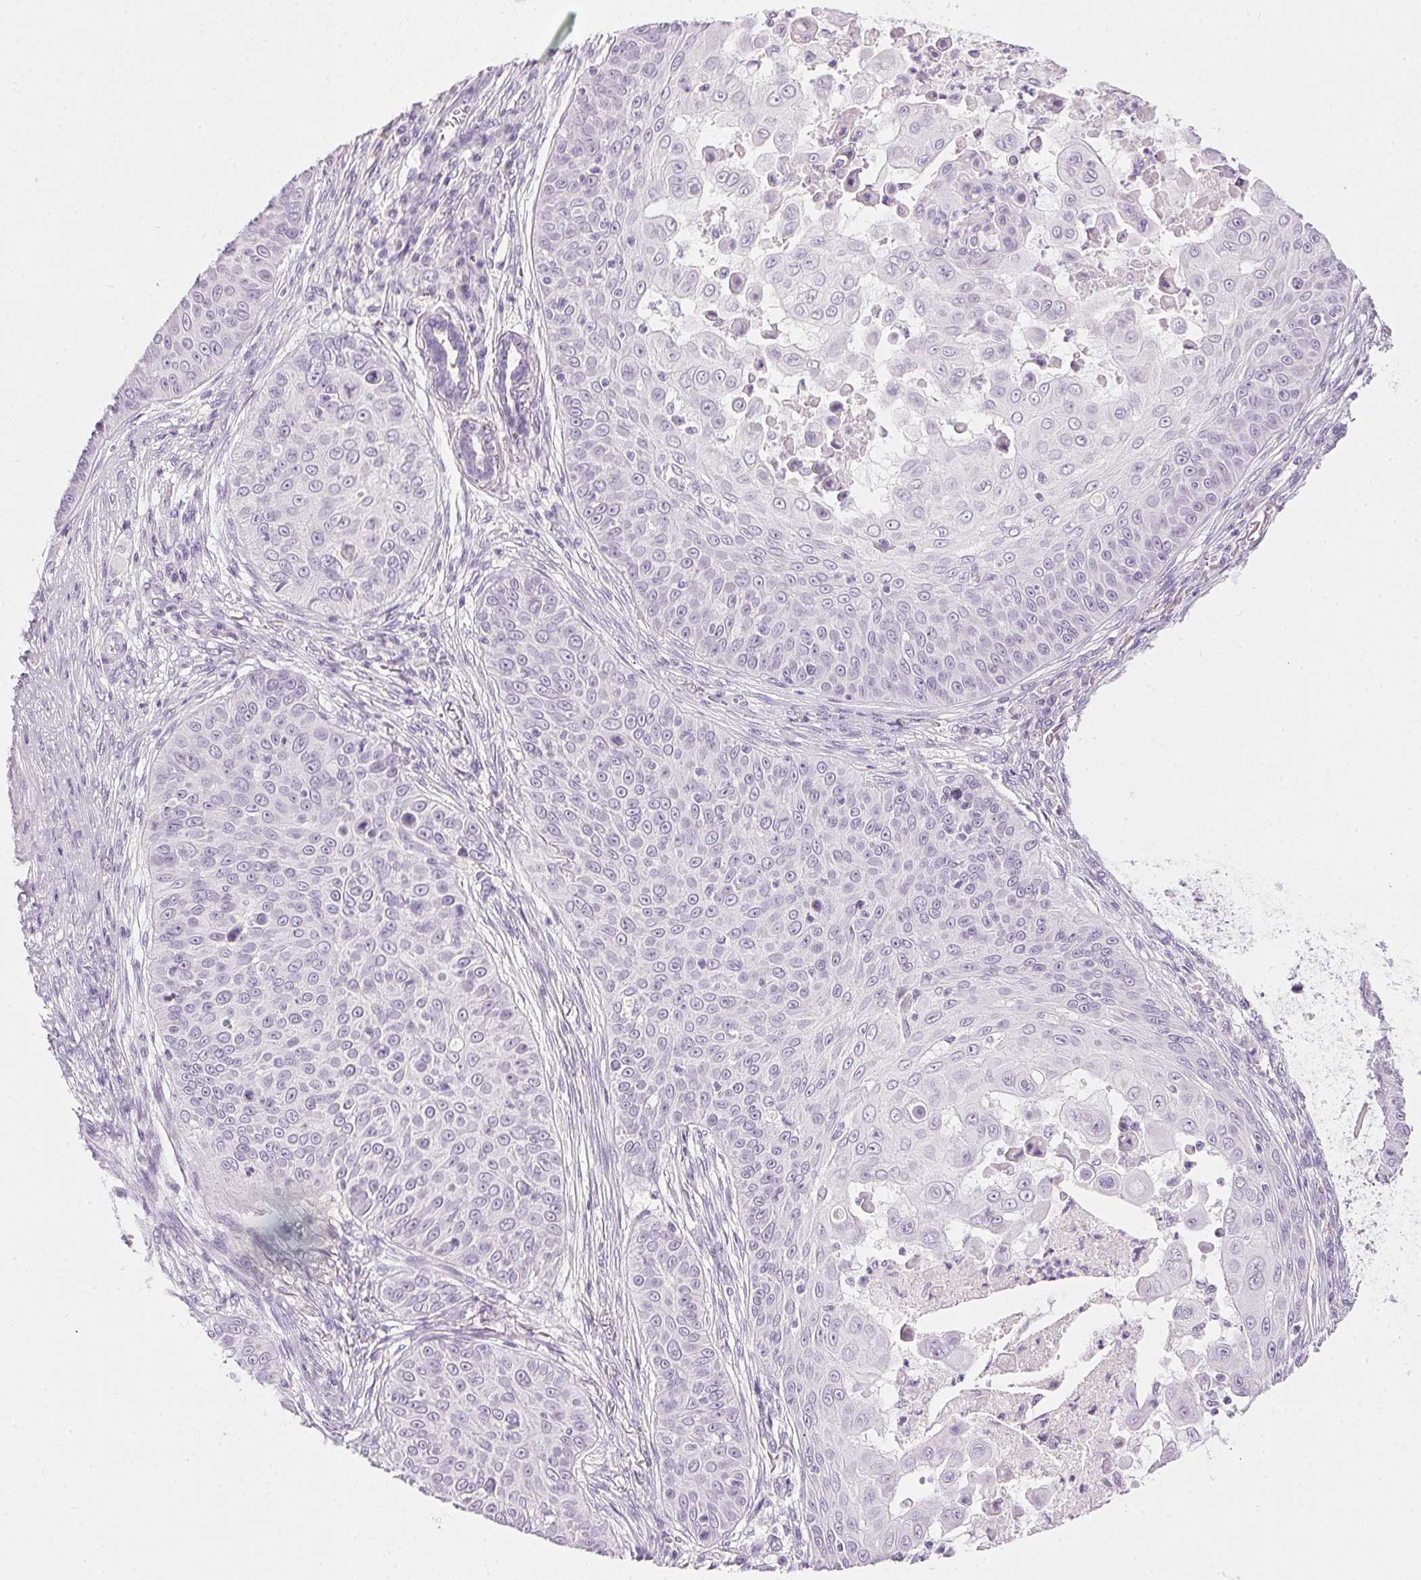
{"staining": {"intensity": "negative", "quantity": "none", "location": "none"}, "tissue": "skin cancer", "cell_type": "Tumor cells", "image_type": "cancer", "snomed": [{"axis": "morphology", "description": "Squamous cell carcinoma, NOS"}, {"axis": "topography", "description": "Skin"}], "caption": "An immunohistochemistry (IHC) histopathology image of skin squamous cell carcinoma is shown. There is no staining in tumor cells of skin squamous cell carcinoma.", "gene": "PPY", "patient": {"sex": "male", "age": 82}}